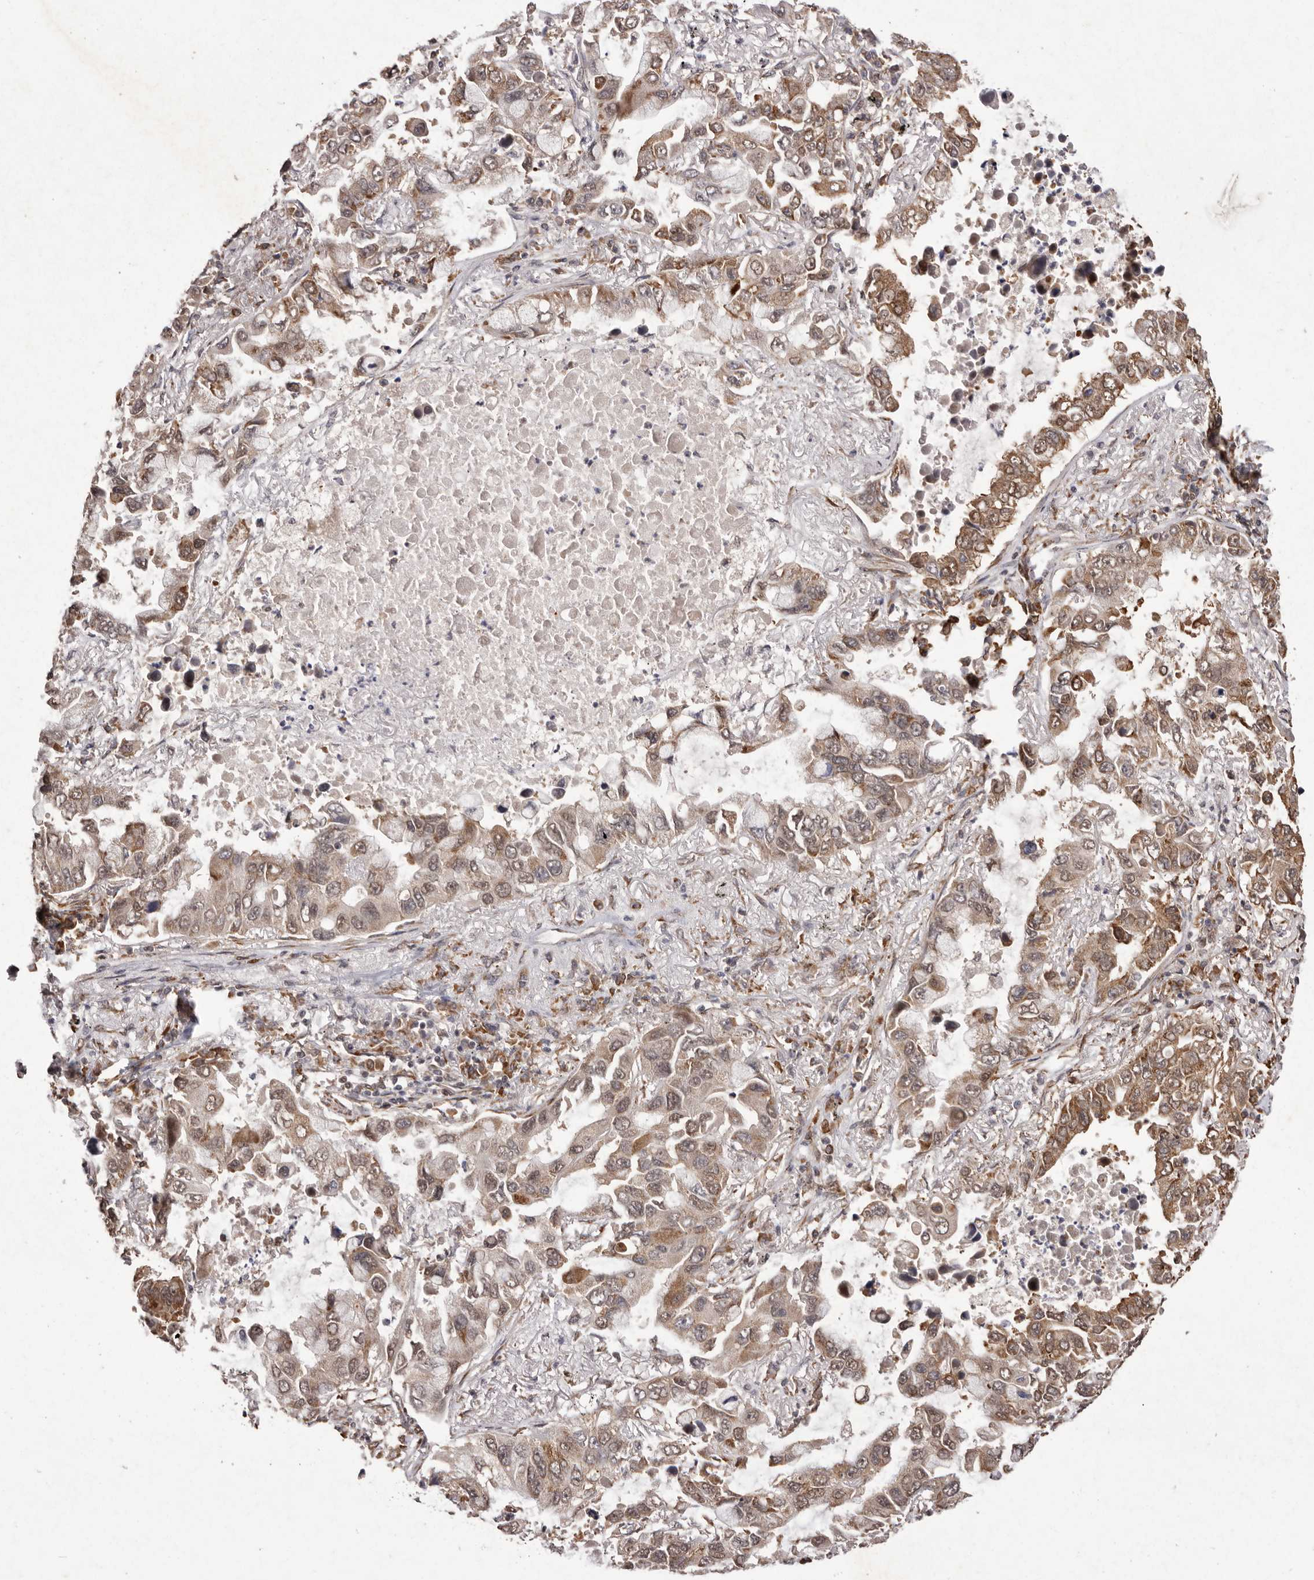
{"staining": {"intensity": "moderate", "quantity": ">75%", "location": "cytoplasmic/membranous,nuclear"}, "tissue": "lung cancer", "cell_type": "Tumor cells", "image_type": "cancer", "snomed": [{"axis": "morphology", "description": "Adenocarcinoma, NOS"}, {"axis": "topography", "description": "Lung"}], "caption": "Immunohistochemistry staining of adenocarcinoma (lung), which exhibits medium levels of moderate cytoplasmic/membranous and nuclear expression in approximately >75% of tumor cells indicating moderate cytoplasmic/membranous and nuclear protein expression. The staining was performed using DAB (brown) for protein detection and nuclei were counterstained in hematoxylin (blue).", "gene": "LRGUK", "patient": {"sex": "male", "age": 64}}